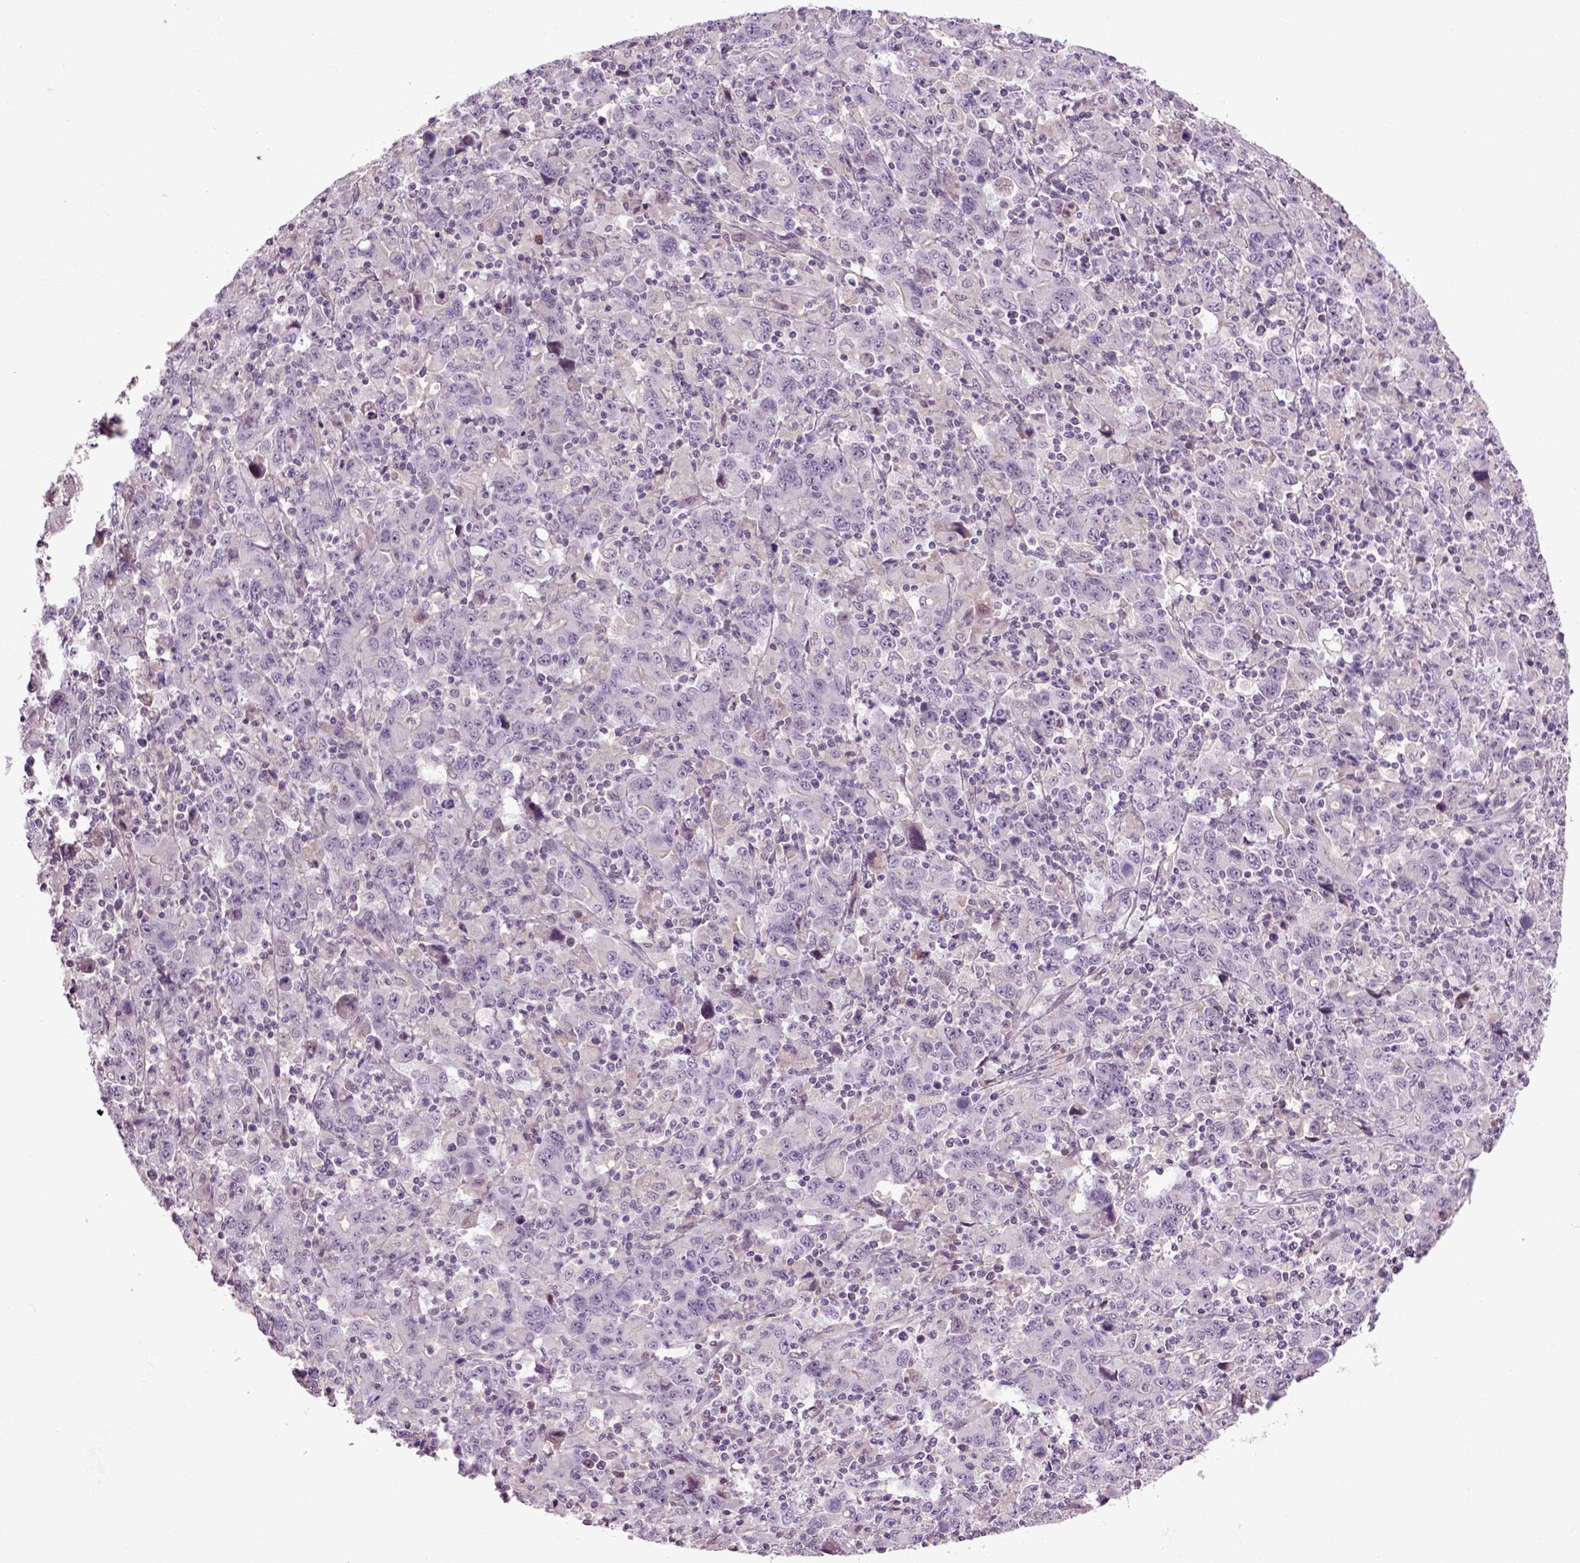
{"staining": {"intensity": "negative", "quantity": "none", "location": "none"}, "tissue": "stomach cancer", "cell_type": "Tumor cells", "image_type": "cancer", "snomed": [{"axis": "morphology", "description": "Adenocarcinoma, NOS"}, {"axis": "topography", "description": "Stomach, upper"}], "caption": "Photomicrograph shows no significant protein positivity in tumor cells of stomach cancer.", "gene": "EMILIN3", "patient": {"sex": "male", "age": 69}}